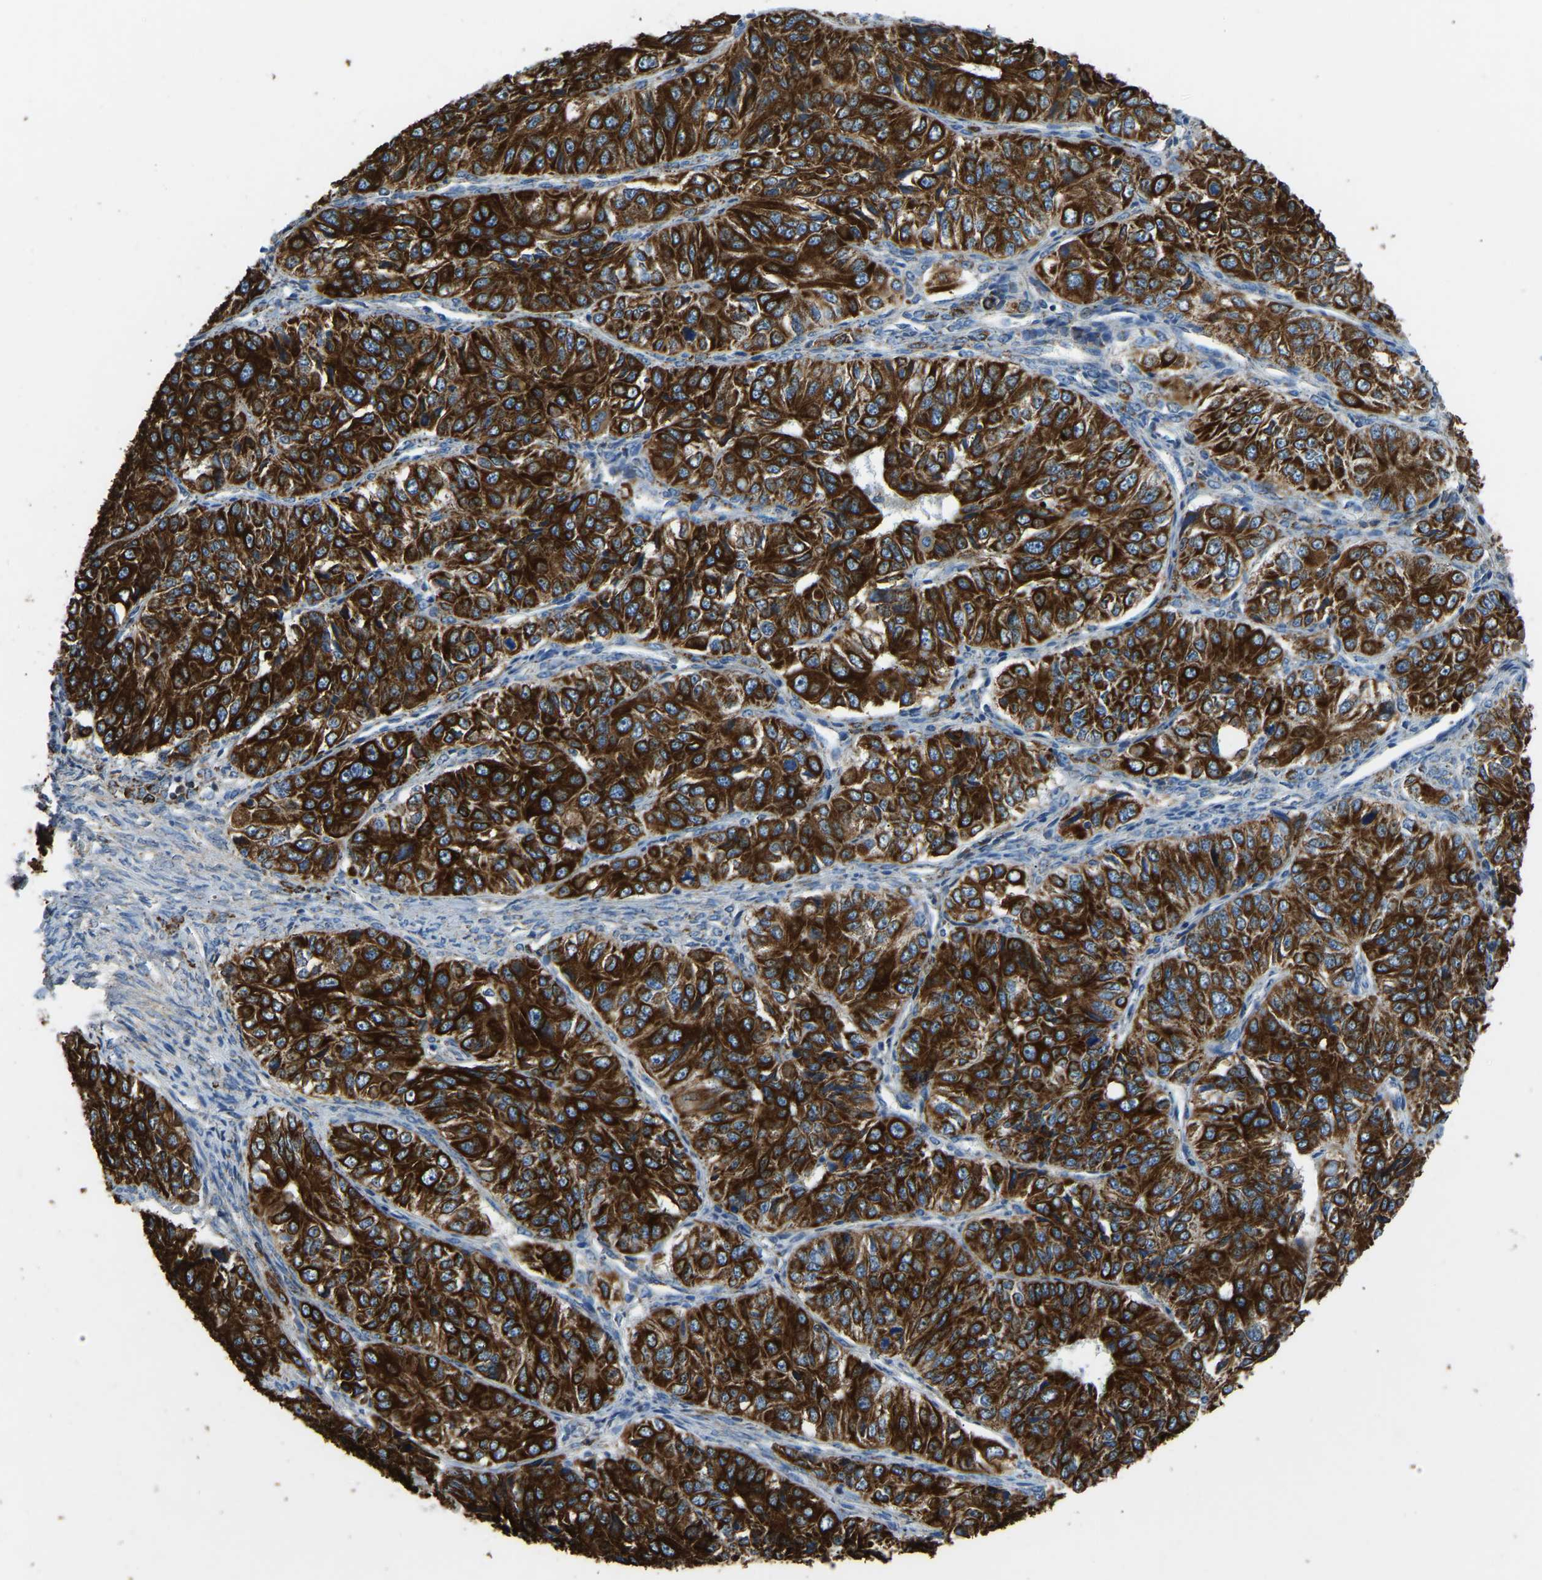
{"staining": {"intensity": "strong", "quantity": ">75%", "location": "cytoplasmic/membranous"}, "tissue": "ovarian cancer", "cell_type": "Tumor cells", "image_type": "cancer", "snomed": [{"axis": "morphology", "description": "Carcinoma, endometroid"}, {"axis": "topography", "description": "Ovary"}], "caption": "Immunohistochemistry (IHC) photomicrograph of neoplastic tissue: ovarian cancer (endometroid carcinoma) stained using immunohistochemistry (IHC) displays high levels of strong protein expression localized specifically in the cytoplasmic/membranous of tumor cells, appearing as a cytoplasmic/membranous brown color.", "gene": "ZNF200", "patient": {"sex": "female", "age": 51}}